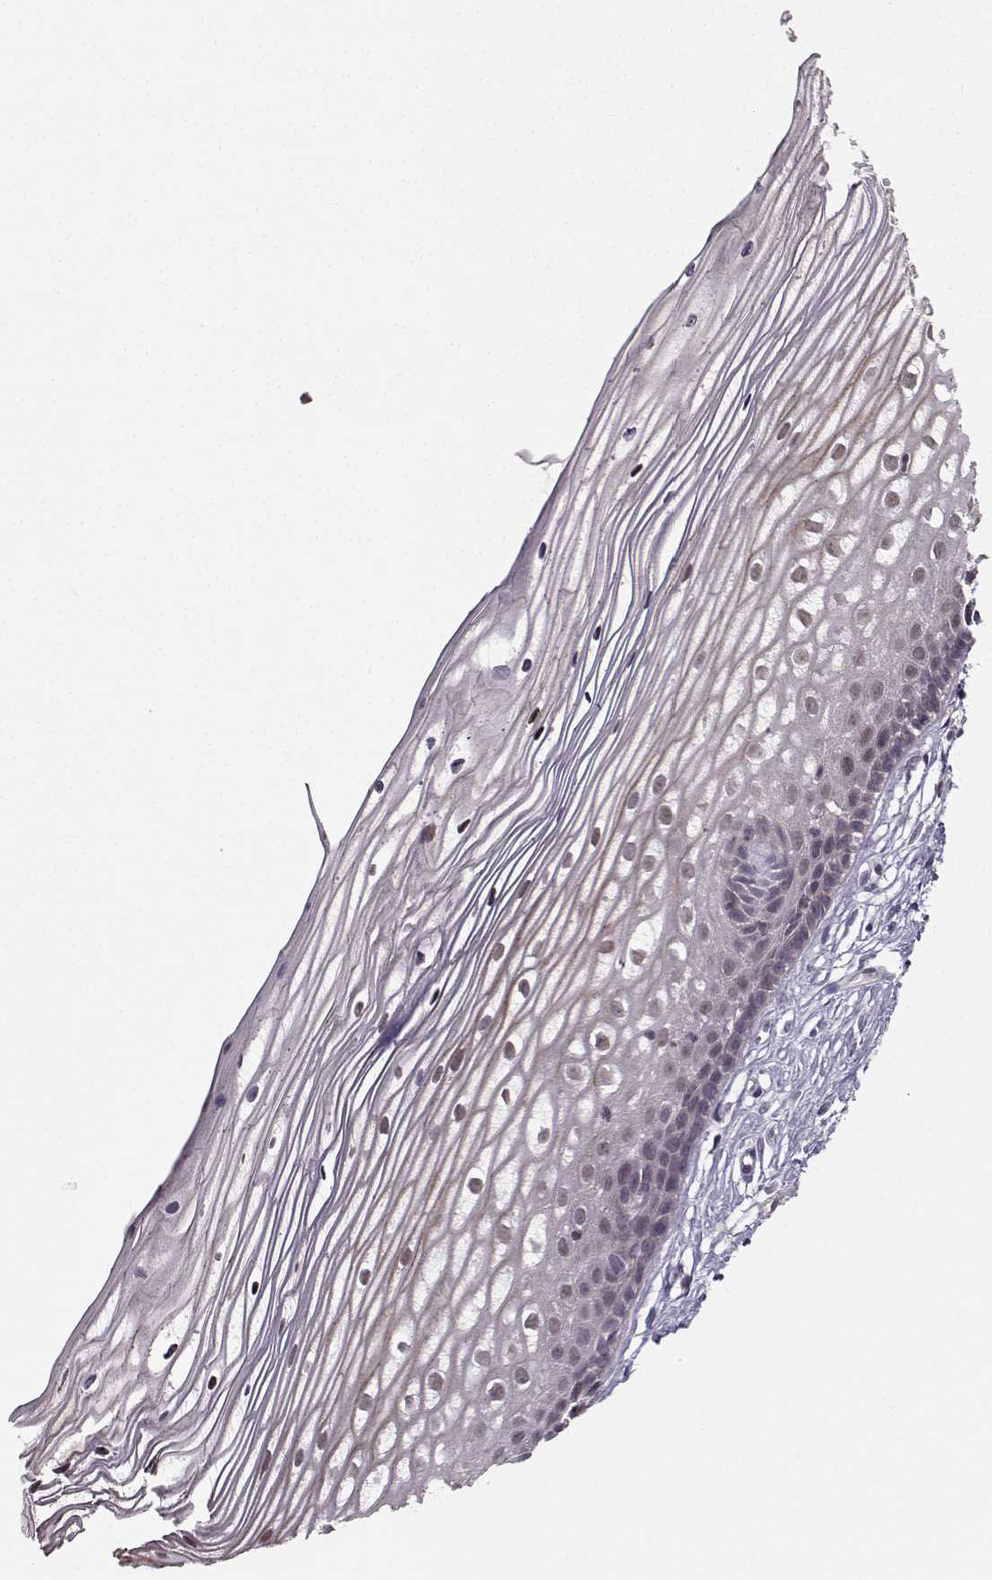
{"staining": {"intensity": "negative", "quantity": "none", "location": "none"}, "tissue": "cervix", "cell_type": "Glandular cells", "image_type": "normal", "snomed": [{"axis": "morphology", "description": "Normal tissue, NOS"}, {"axis": "topography", "description": "Cervix"}], "caption": "Immunohistochemistry image of normal human cervix stained for a protein (brown), which reveals no positivity in glandular cells. The staining was performed using DAB (3,3'-diaminobenzidine) to visualize the protein expression in brown, while the nuclei were stained in blue with hematoxylin (Magnification: 20x).", "gene": "PKP2", "patient": {"sex": "female", "age": 40}}